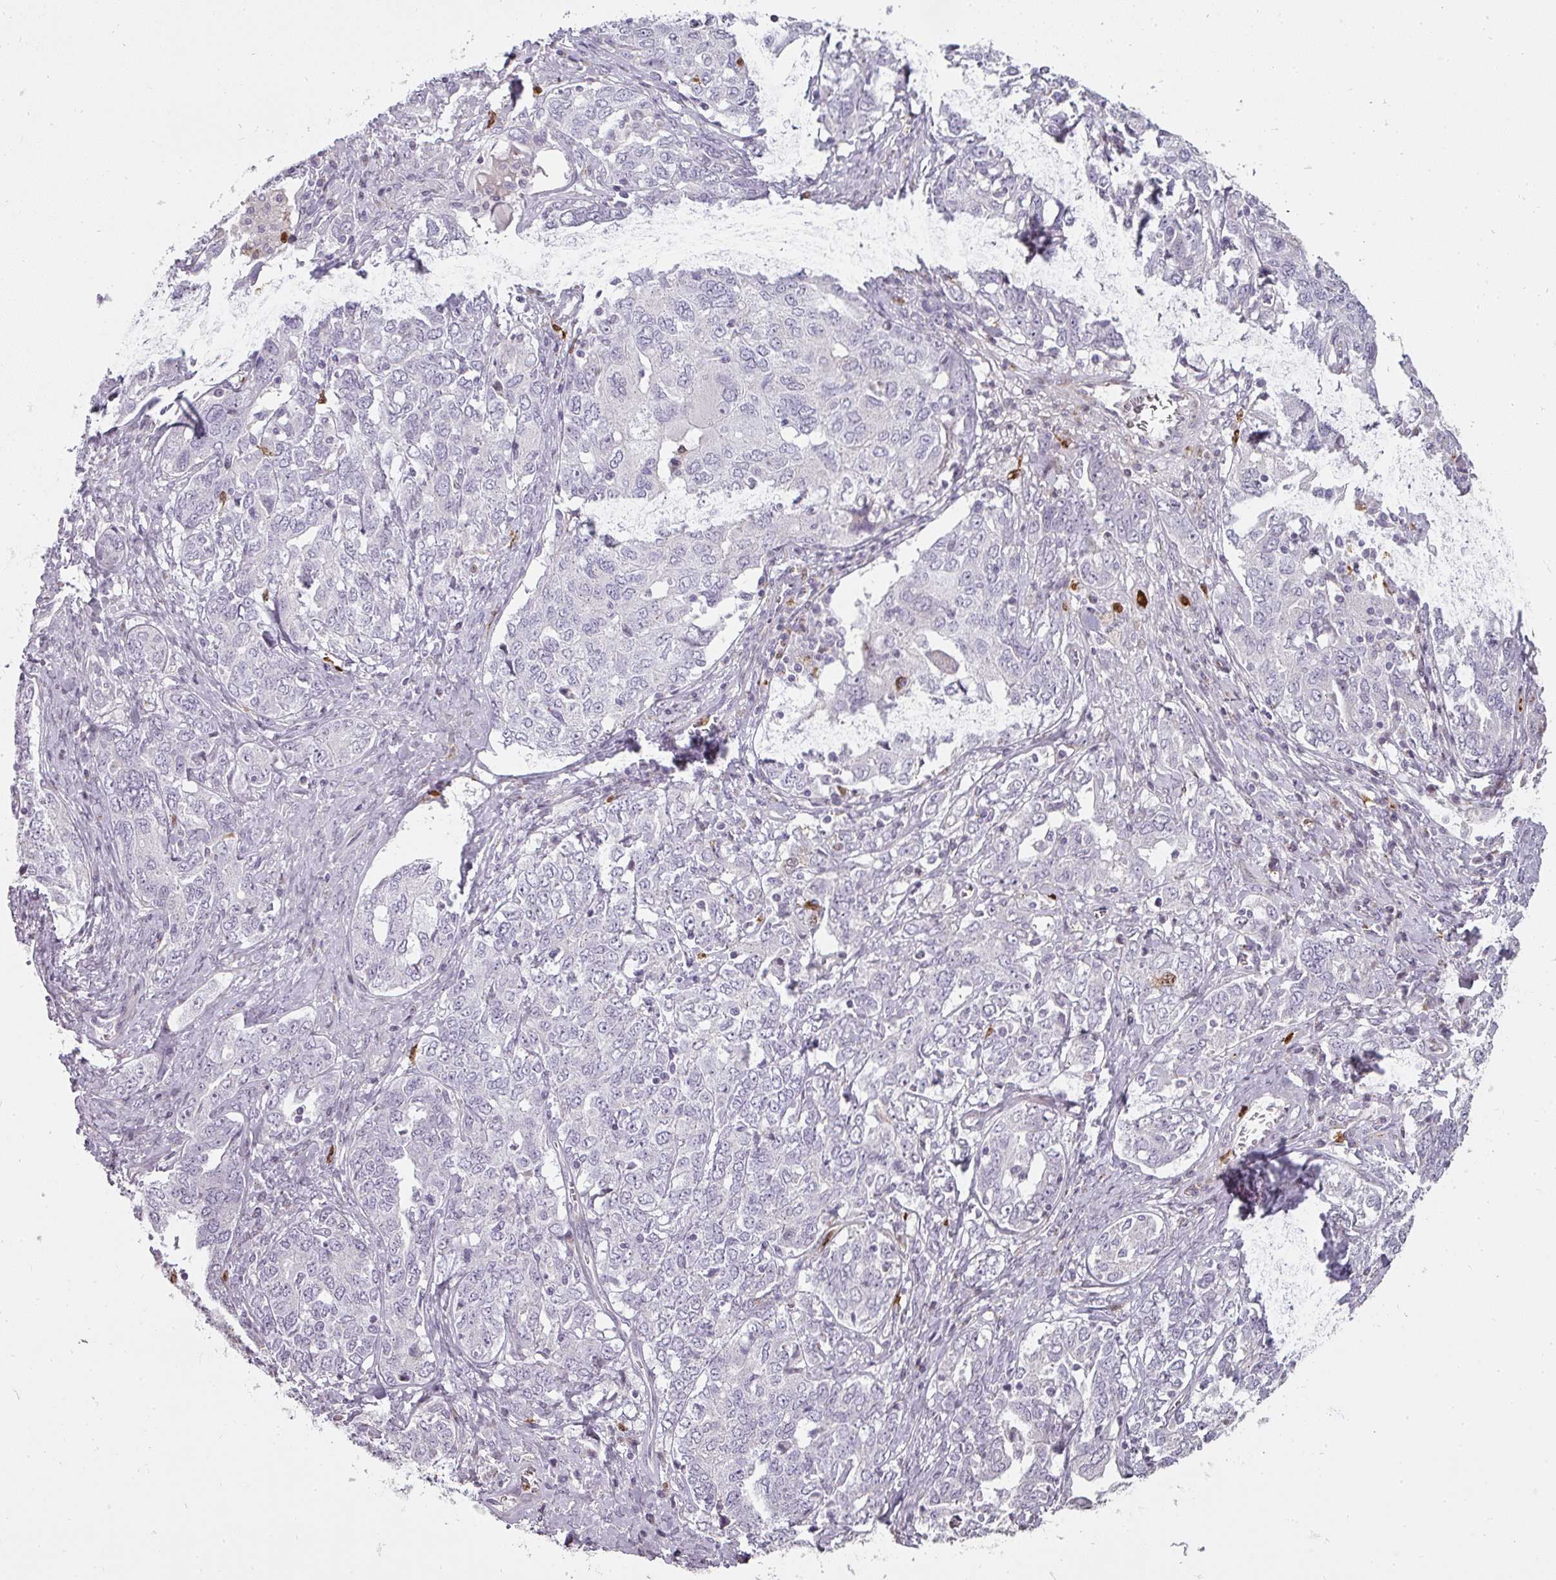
{"staining": {"intensity": "negative", "quantity": "none", "location": "none"}, "tissue": "ovarian cancer", "cell_type": "Tumor cells", "image_type": "cancer", "snomed": [{"axis": "morphology", "description": "Carcinoma, endometroid"}, {"axis": "topography", "description": "Ovary"}], "caption": "Tumor cells are negative for protein expression in human ovarian cancer.", "gene": "BIK", "patient": {"sex": "female", "age": 62}}